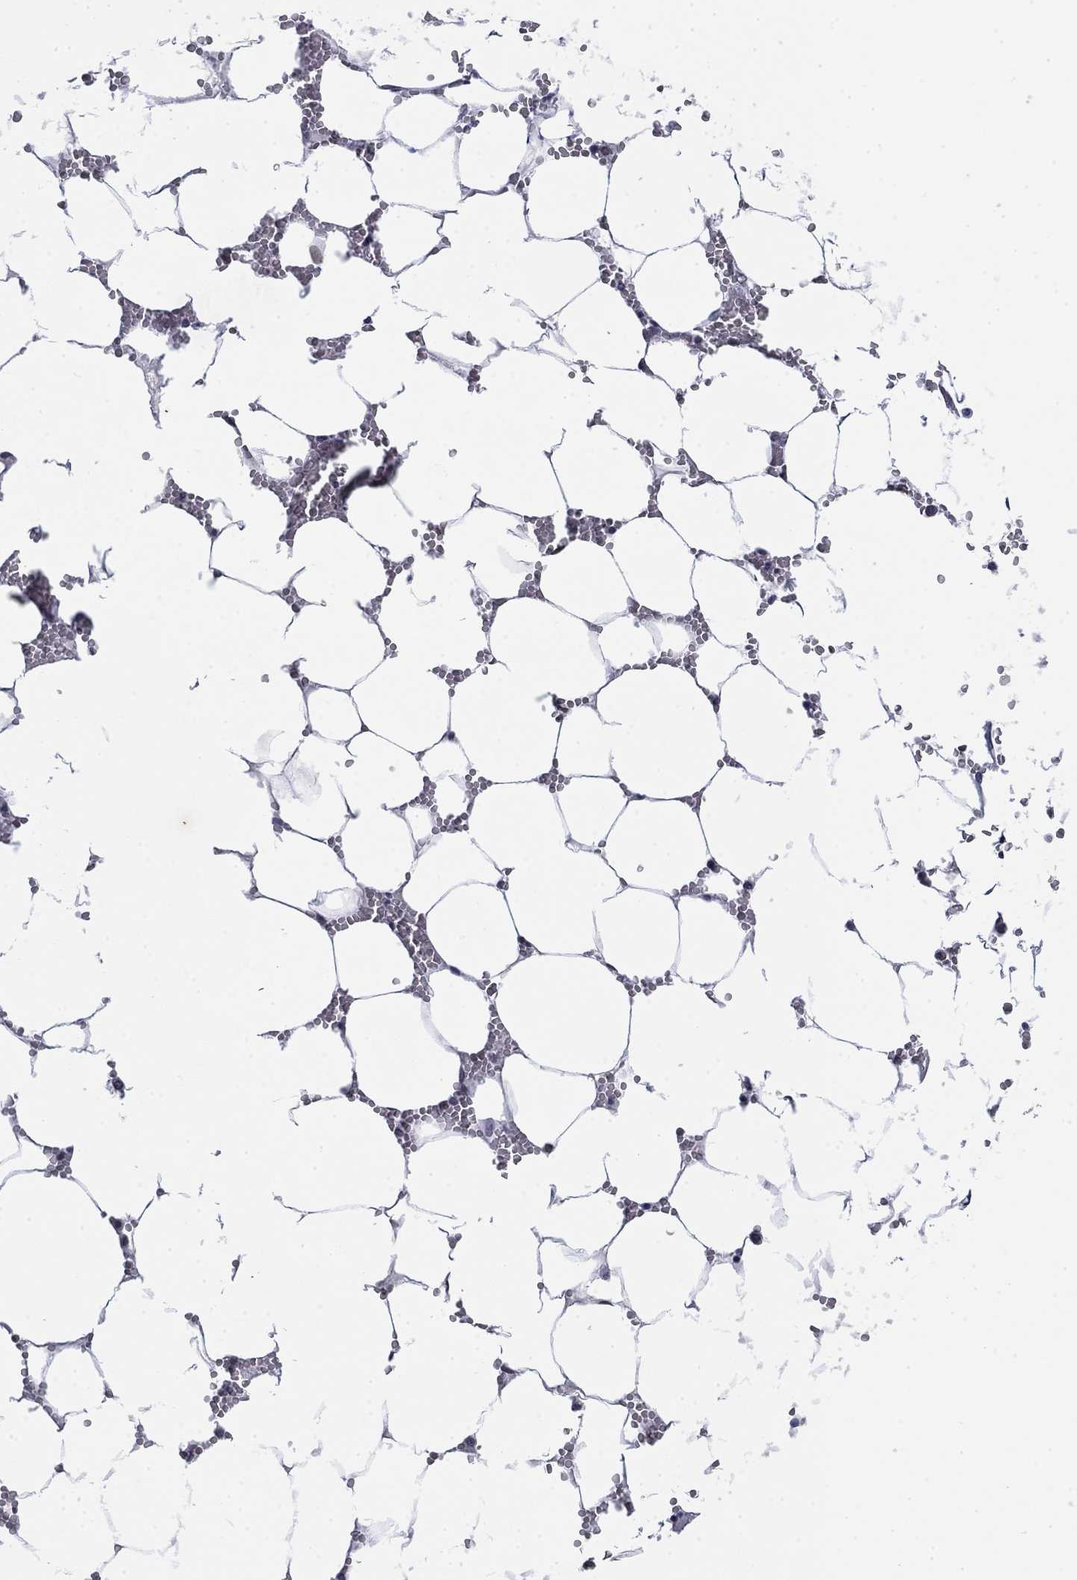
{"staining": {"intensity": "moderate", "quantity": "<25%", "location": "nuclear"}, "tissue": "bone marrow", "cell_type": "Hematopoietic cells", "image_type": "normal", "snomed": [{"axis": "morphology", "description": "Normal tissue, NOS"}, {"axis": "topography", "description": "Bone marrow"}], "caption": "This photomicrograph reveals immunohistochemistry staining of benign human bone marrow, with low moderate nuclear staining in about <25% of hematopoietic cells.", "gene": "TOR1AIP1", "patient": {"sex": "female", "age": 64}}